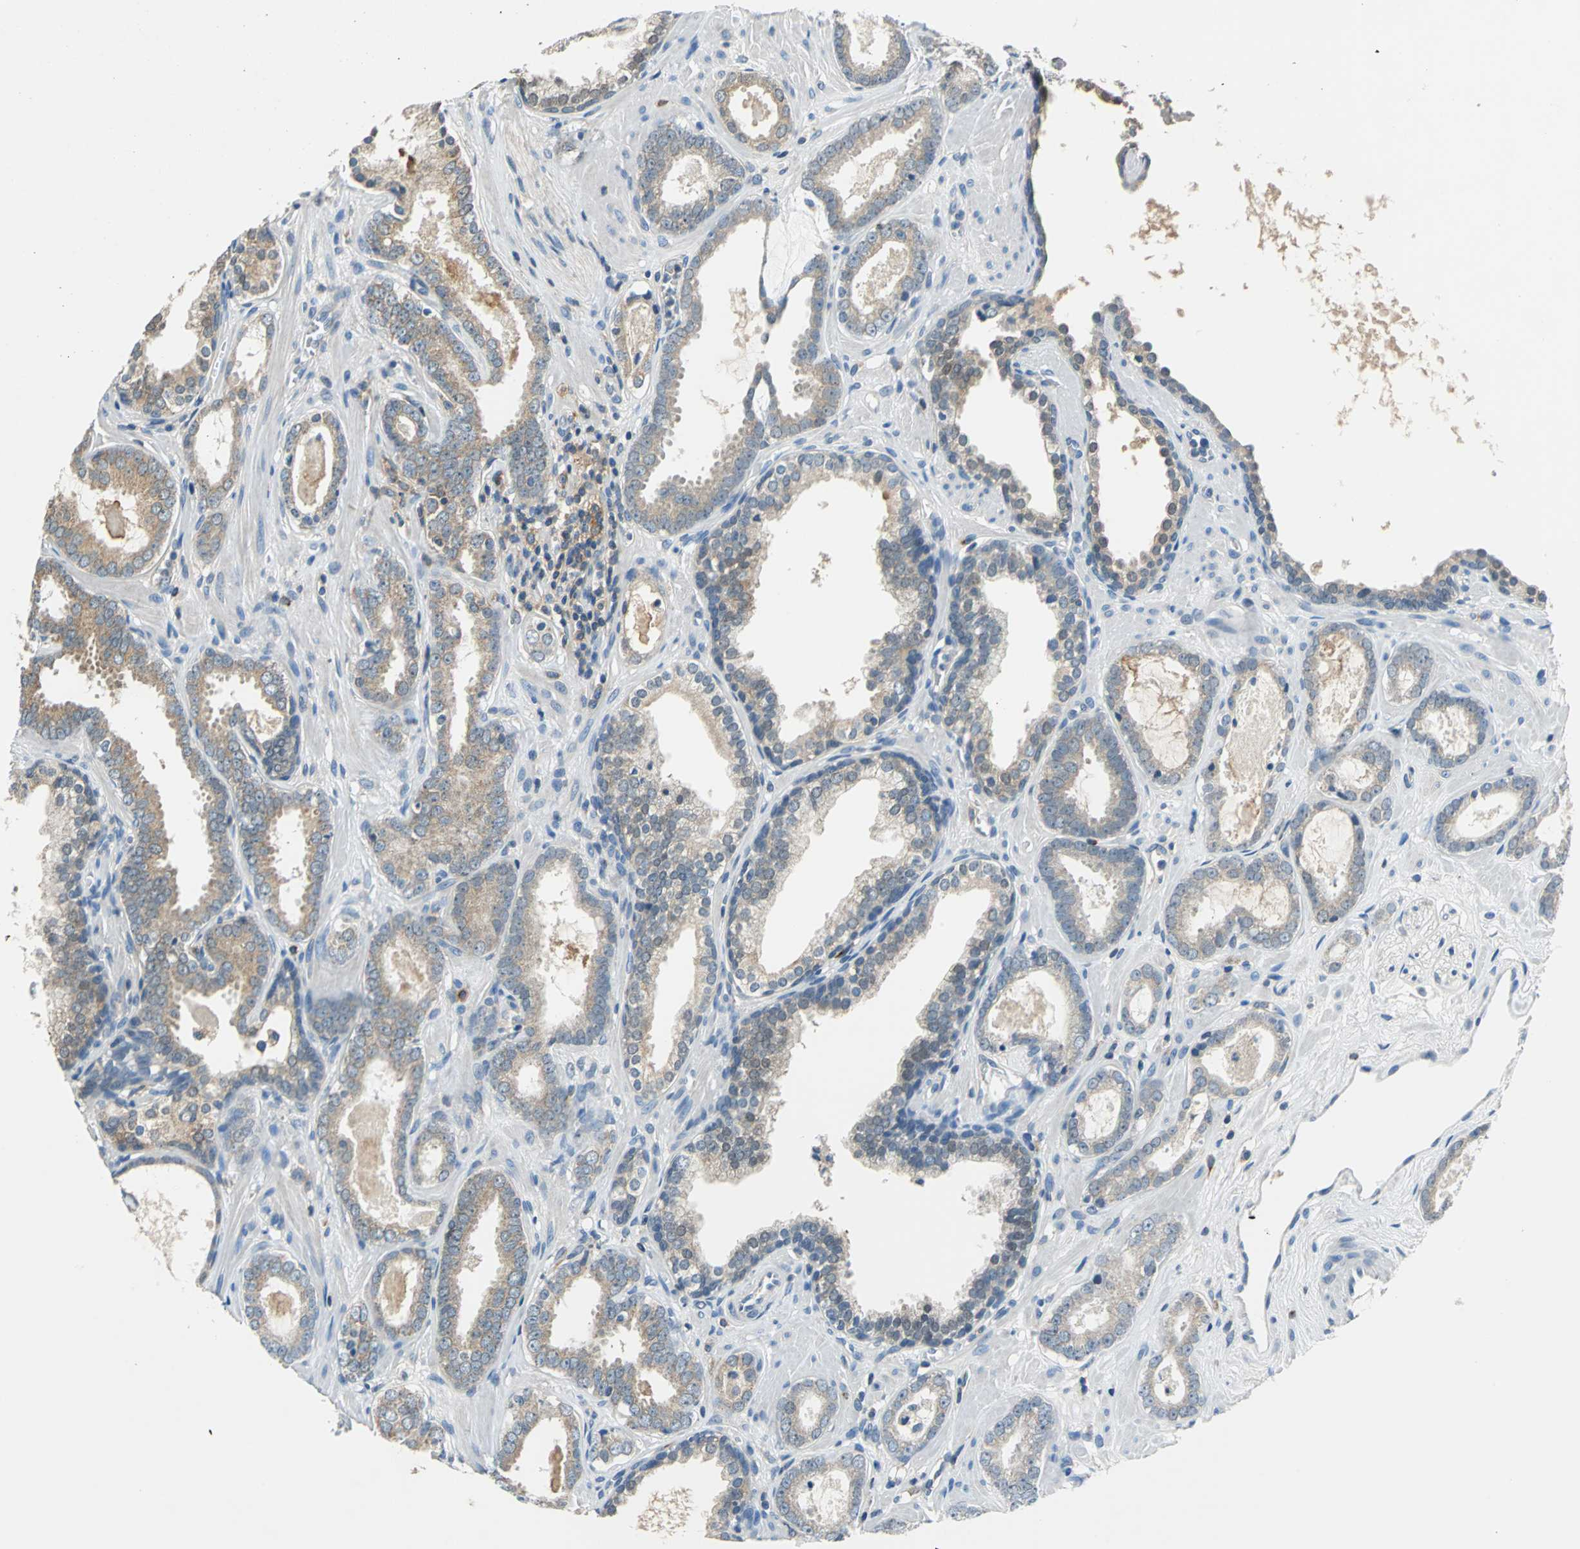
{"staining": {"intensity": "weak", "quantity": ">75%", "location": "cytoplasmic/membranous"}, "tissue": "prostate cancer", "cell_type": "Tumor cells", "image_type": "cancer", "snomed": [{"axis": "morphology", "description": "Adenocarcinoma, Low grade"}, {"axis": "topography", "description": "Prostate"}], "caption": "There is low levels of weak cytoplasmic/membranous expression in tumor cells of prostate cancer (adenocarcinoma (low-grade)), as demonstrated by immunohistochemical staining (brown color).", "gene": "CPA3", "patient": {"sex": "male", "age": 57}}